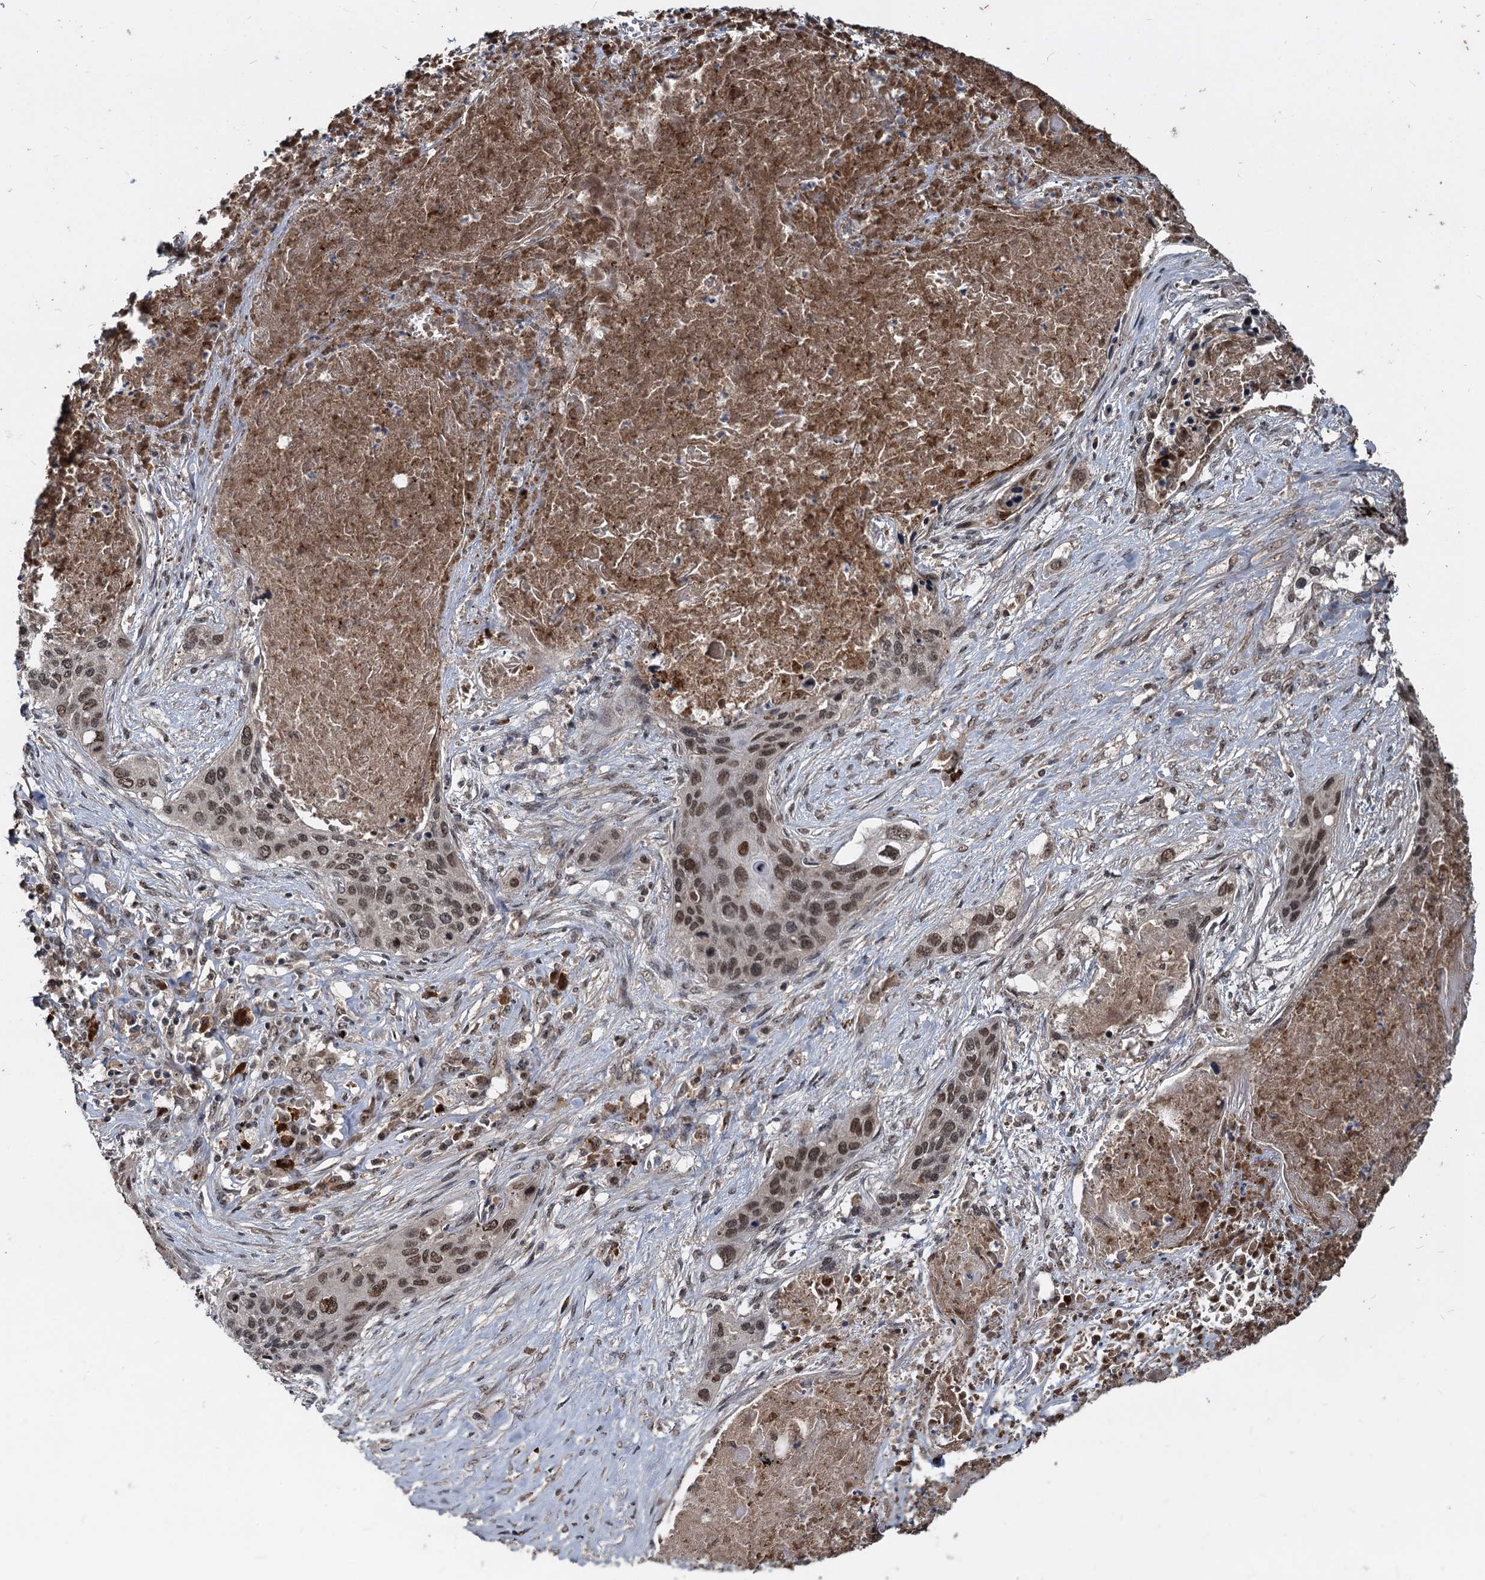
{"staining": {"intensity": "moderate", "quantity": "25%-75%", "location": "nuclear"}, "tissue": "lung cancer", "cell_type": "Tumor cells", "image_type": "cancer", "snomed": [{"axis": "morphology", "description": "Squamous cell carcinoma, NOS"}, {"axis": "topography", "description": "Lung"}], "caption": "DAB (3,3'-diaminobenzidine) immunohistochemical staining of lung cancer (squamous cell carcinoma) shows moderate nuclear protein staining in about 25%-75% of tumor cells.", "gene": "FAM216B", "patient": {"sex": "female", "age": 63}}